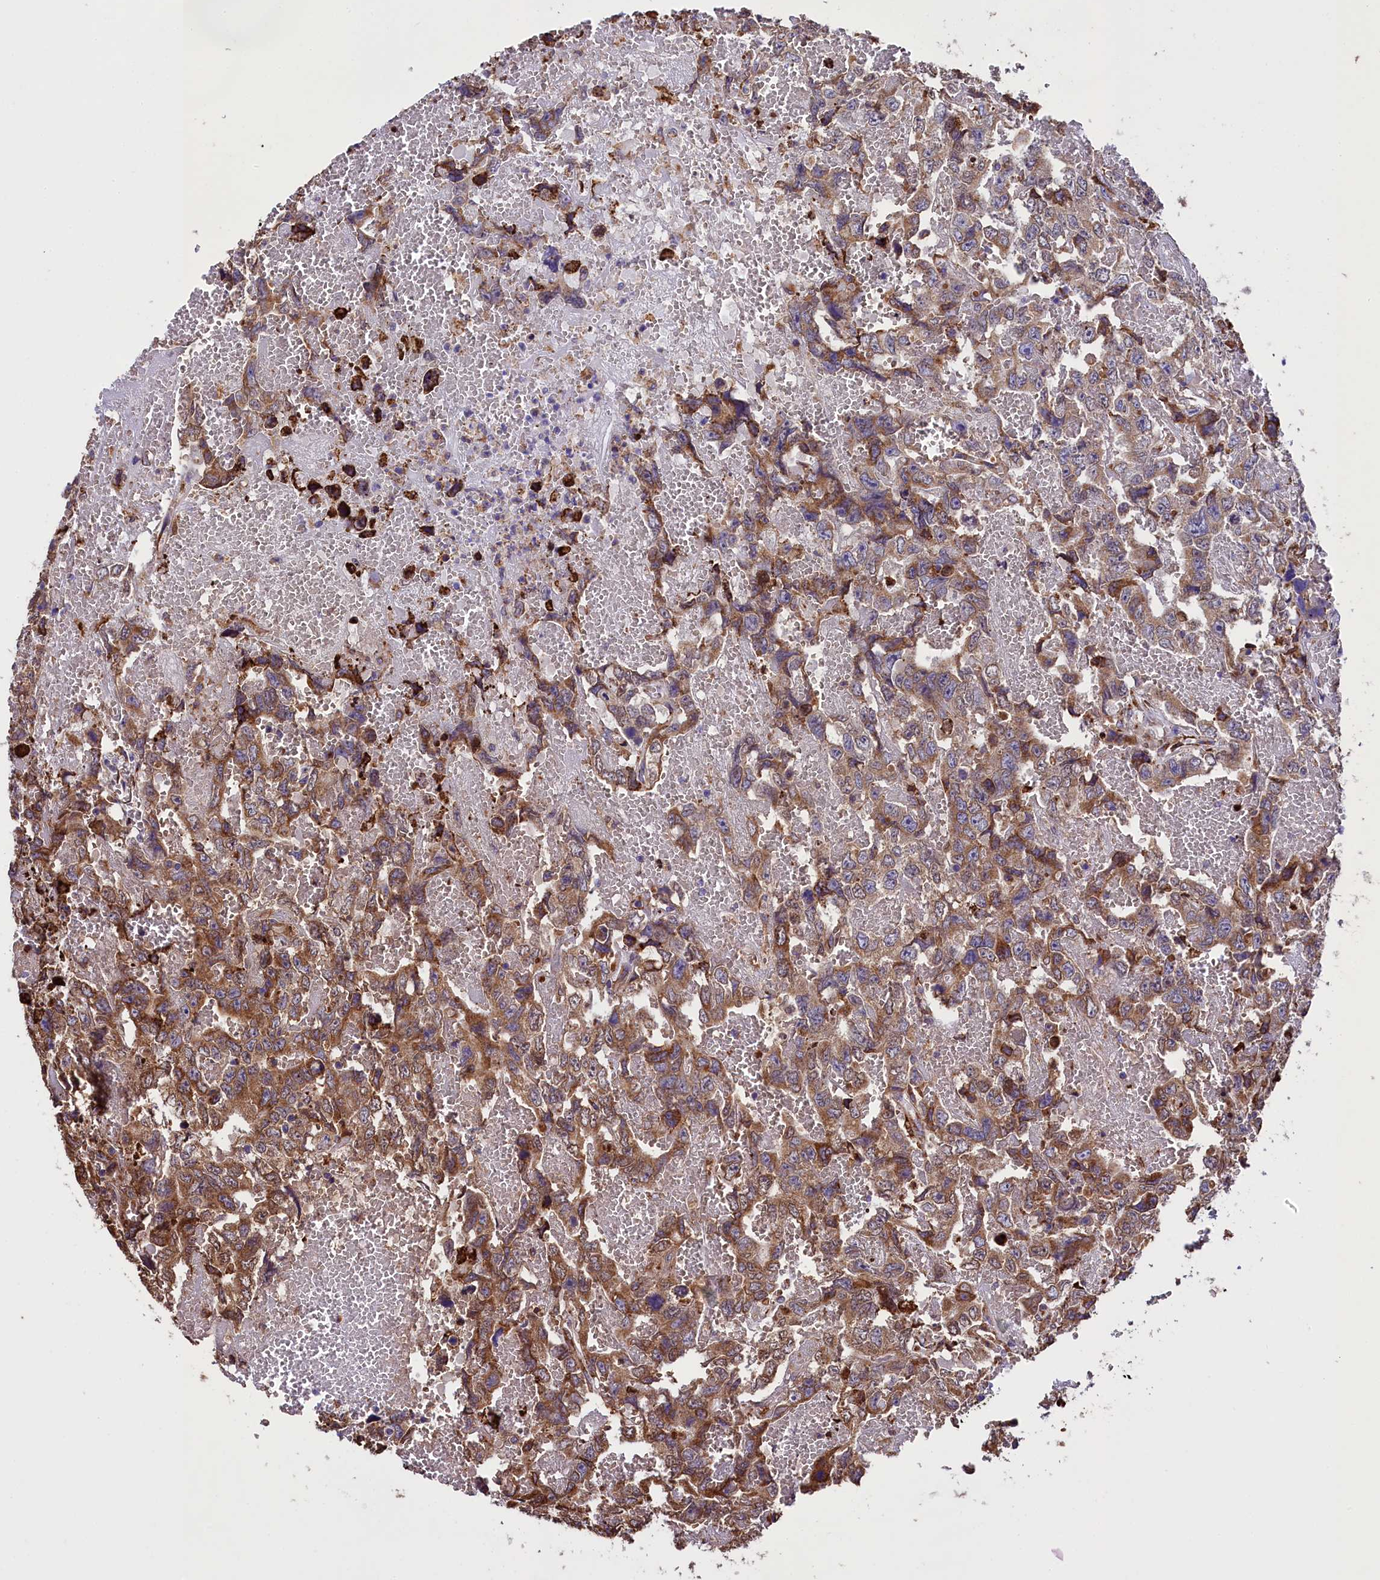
{"staining": {"intensity": "moderate", "quantity": ">75%", "location": "cytoplasmic/membranous"}, "tissue": "testis cancer", "cell_type": "Tumor cells", "image_type": "cancer", "snomed": [{"axis": "morphology", "description": "Carcinoma, Embryonal, NOS"}, {"axis": "topography", "description": "Testis"}], "caption": "Immunohistochemical staining of embryonal carcinoma (testis) shows medium levels of moderate cytoplasmic/membranous protein expression in approximately >75% of tumor cells. The protein of interest is shown in brown color, while the nuclei are stained blue.", "gene": "CAPS2", "patient": {"sex": "male", "age": 45}}